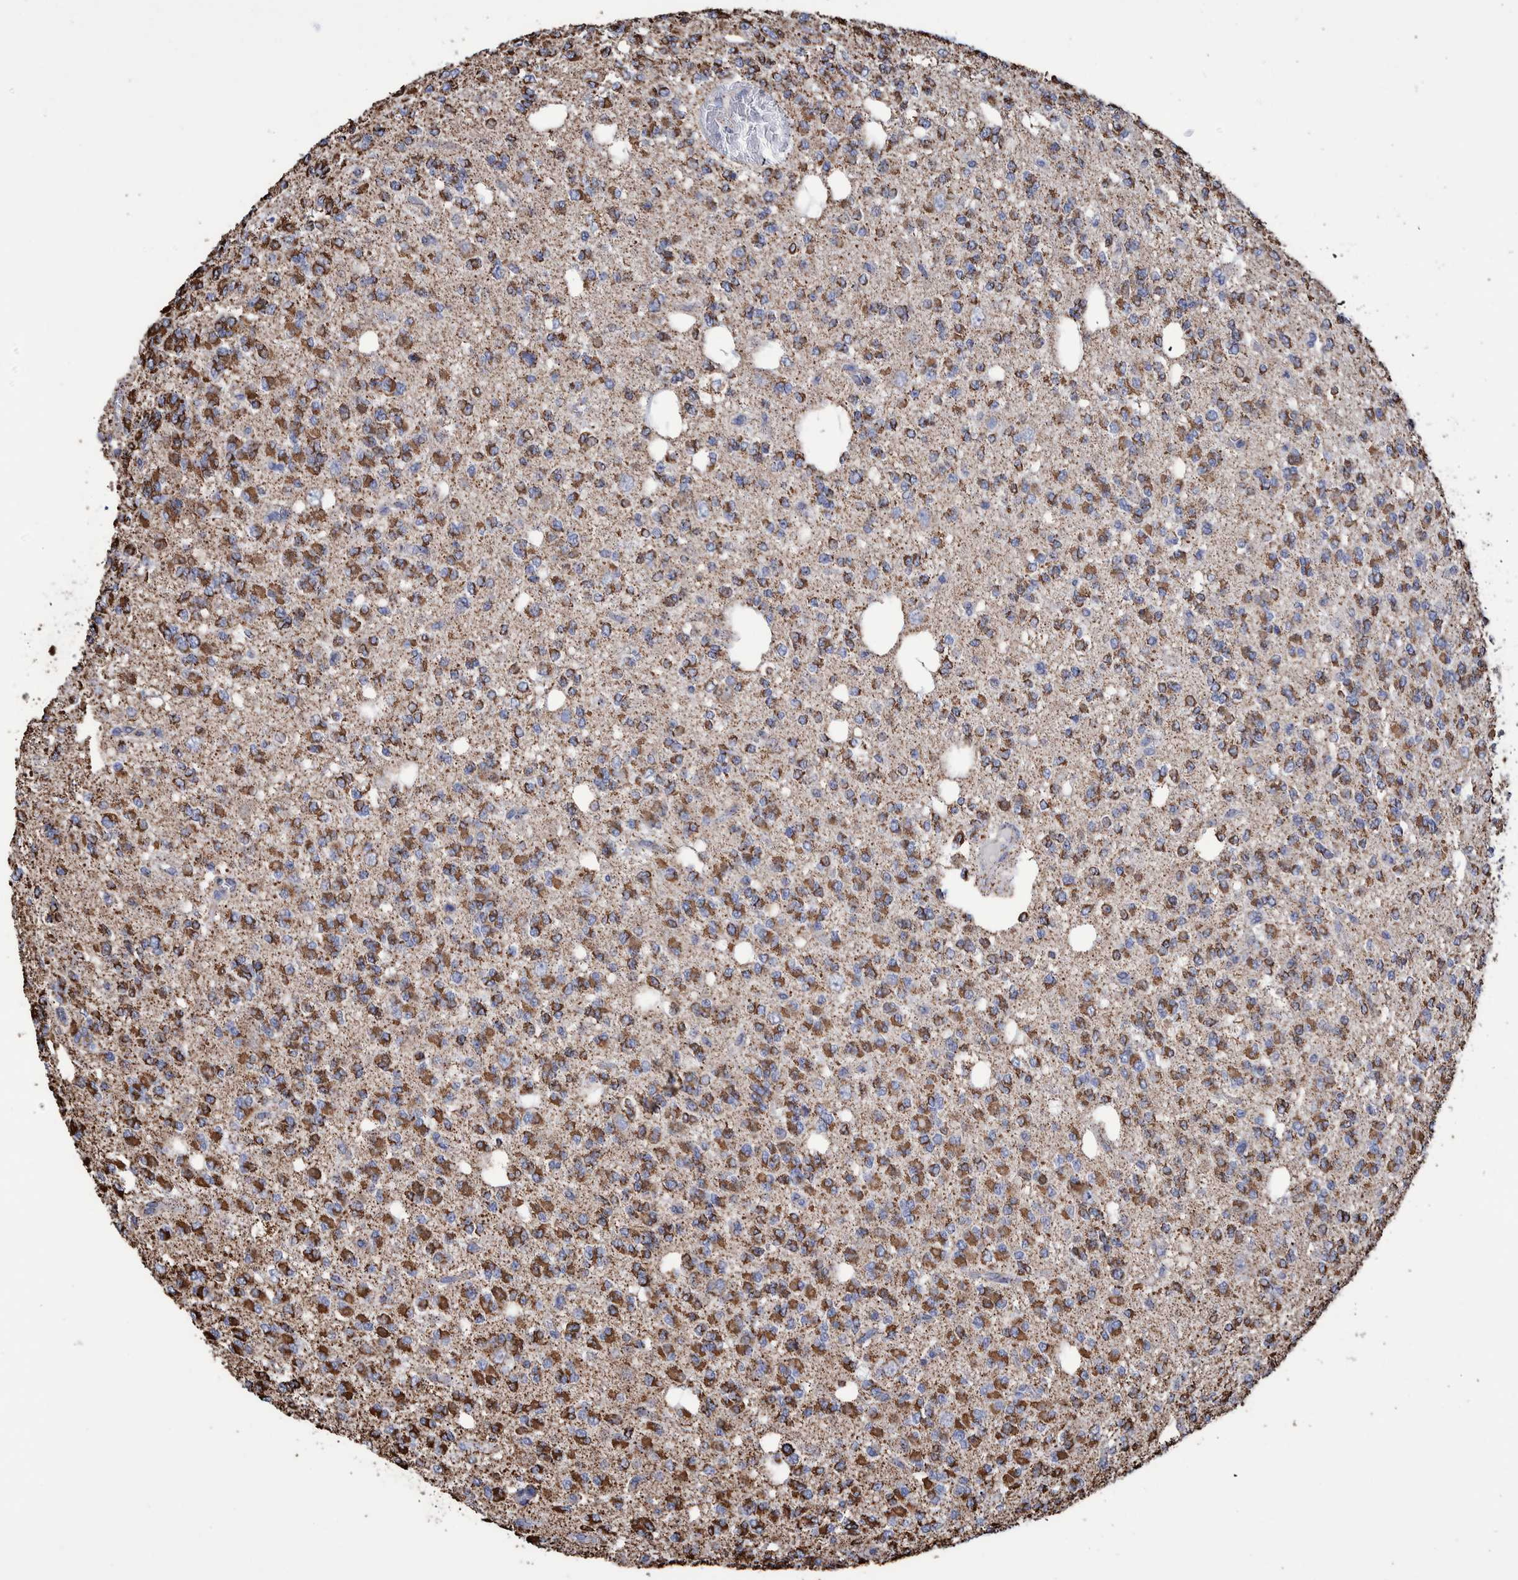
{"staining": {"intensity": "strong", "quantity": ">75%", "location": "cytoplasmic/membranous"}, "tissue": "glioma", "cell_type": "Tumor cells", "image_type": "cancer", "snomed": [{"axis": "morphology", "description": "Glioma, malignant, Low grade"}, {"axis": "topography", "description": "Brain"}], "caption": "Protein expression analysis of human malignant glioma (low-grade) reveals strong cytoplasmic/membranous staining in about >75% of tumor cells.", "gene": "VPS26C", "patient": {"sex": "male", "age": 38}}